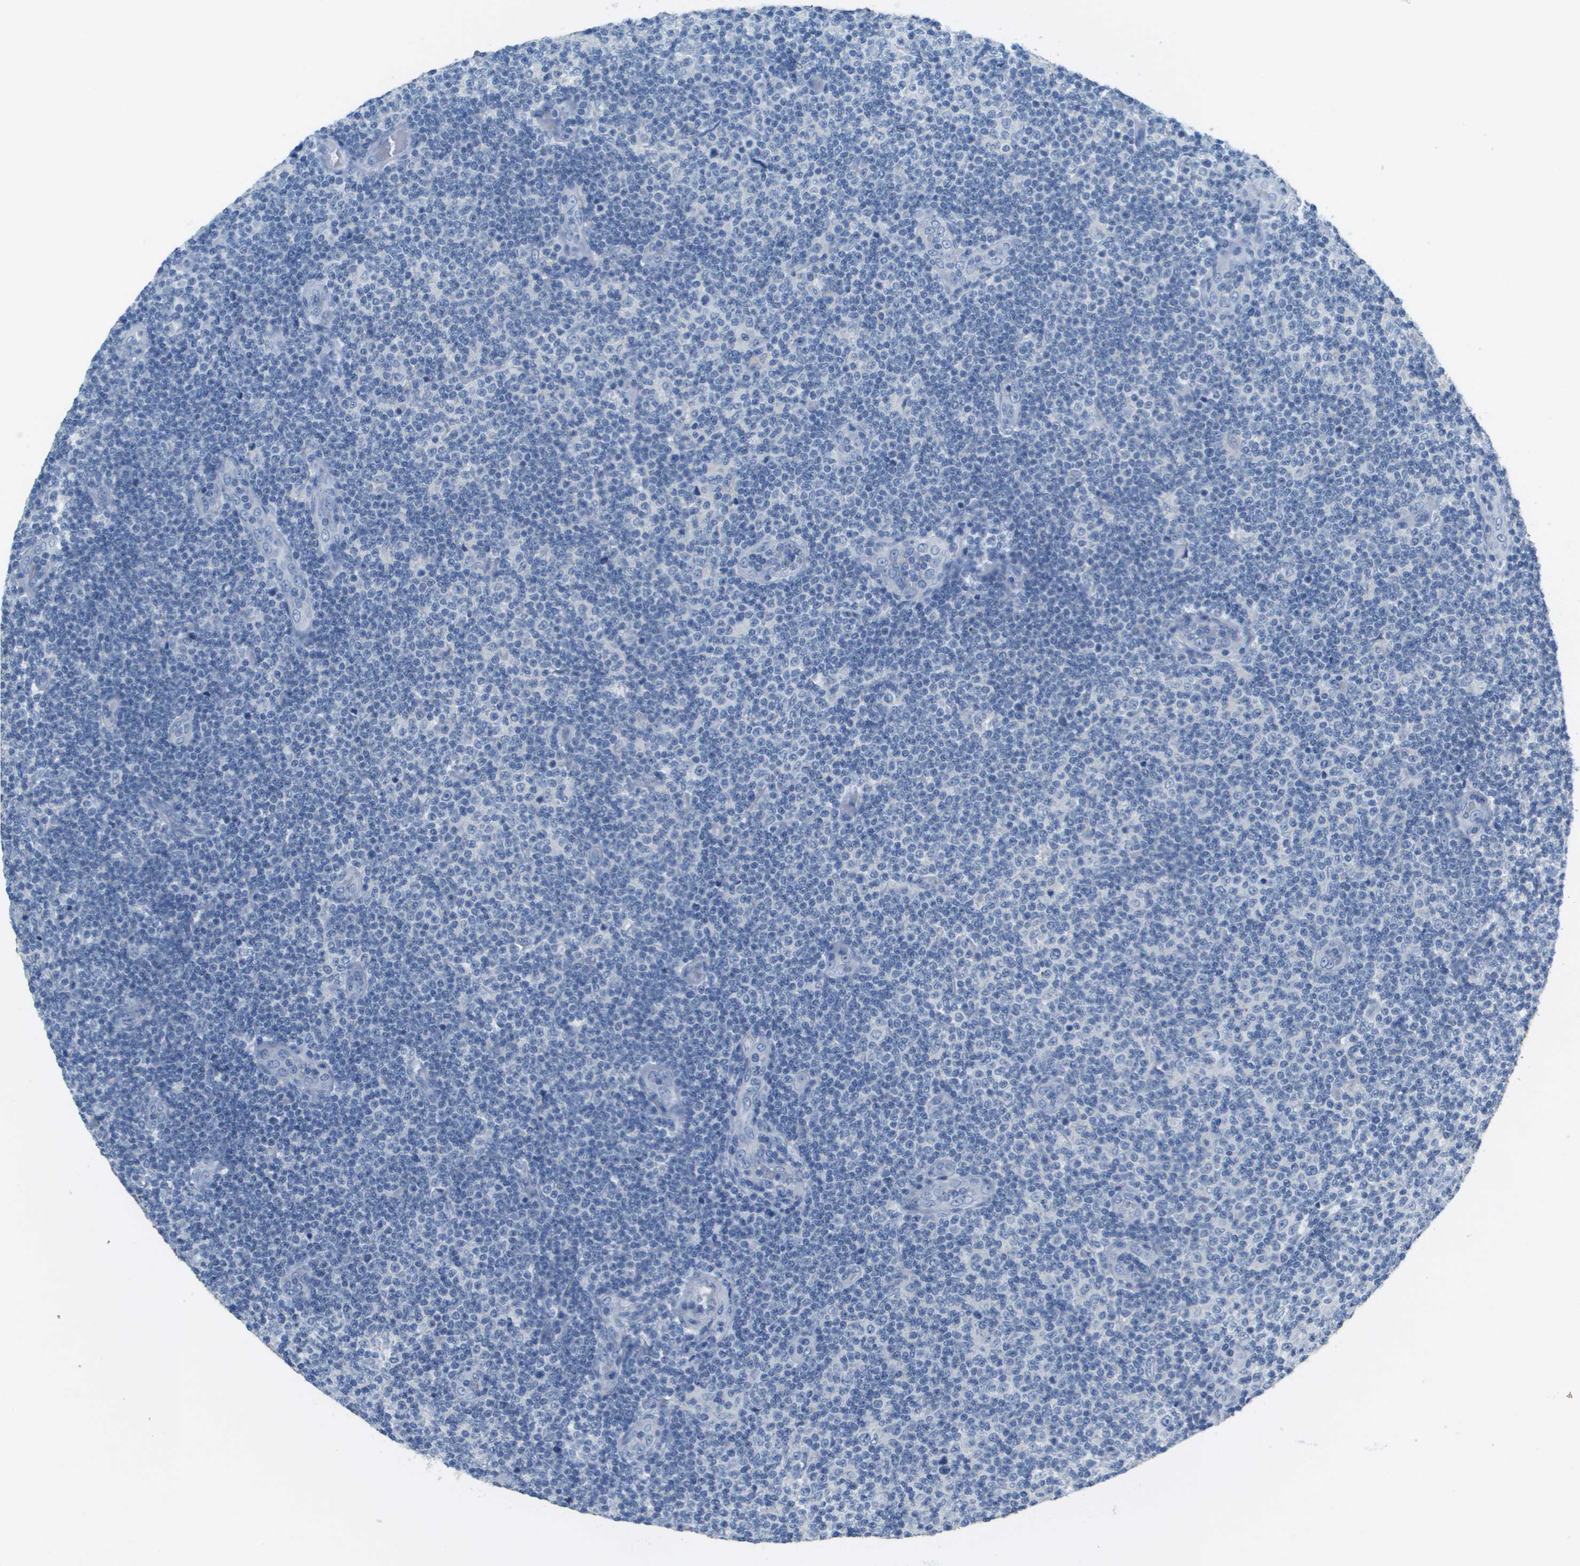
{"staining": {"intensity": "negative", "quantity": "none", "location": "none"}, "tissue": "lymphoma", "cell_type": "Tumor cells", "image_type": "cancer", "snomed": [{"axis": "morphology", "description": "Malignant lymphoma, non-Hodgkin's type, Low grade"}, {"axis": "topography", "description": "Lymph node"}], "caption": "Low-grade malignant lymphoma, non-Hodgkin's type was stained to show a protein in brown. There is no significant positivity in tumor cells. (Brightfield microscopy of DAB IHC at high magnification).", "gene": "PTGDR2", "patient": {"sex": "male", "age": 83}}